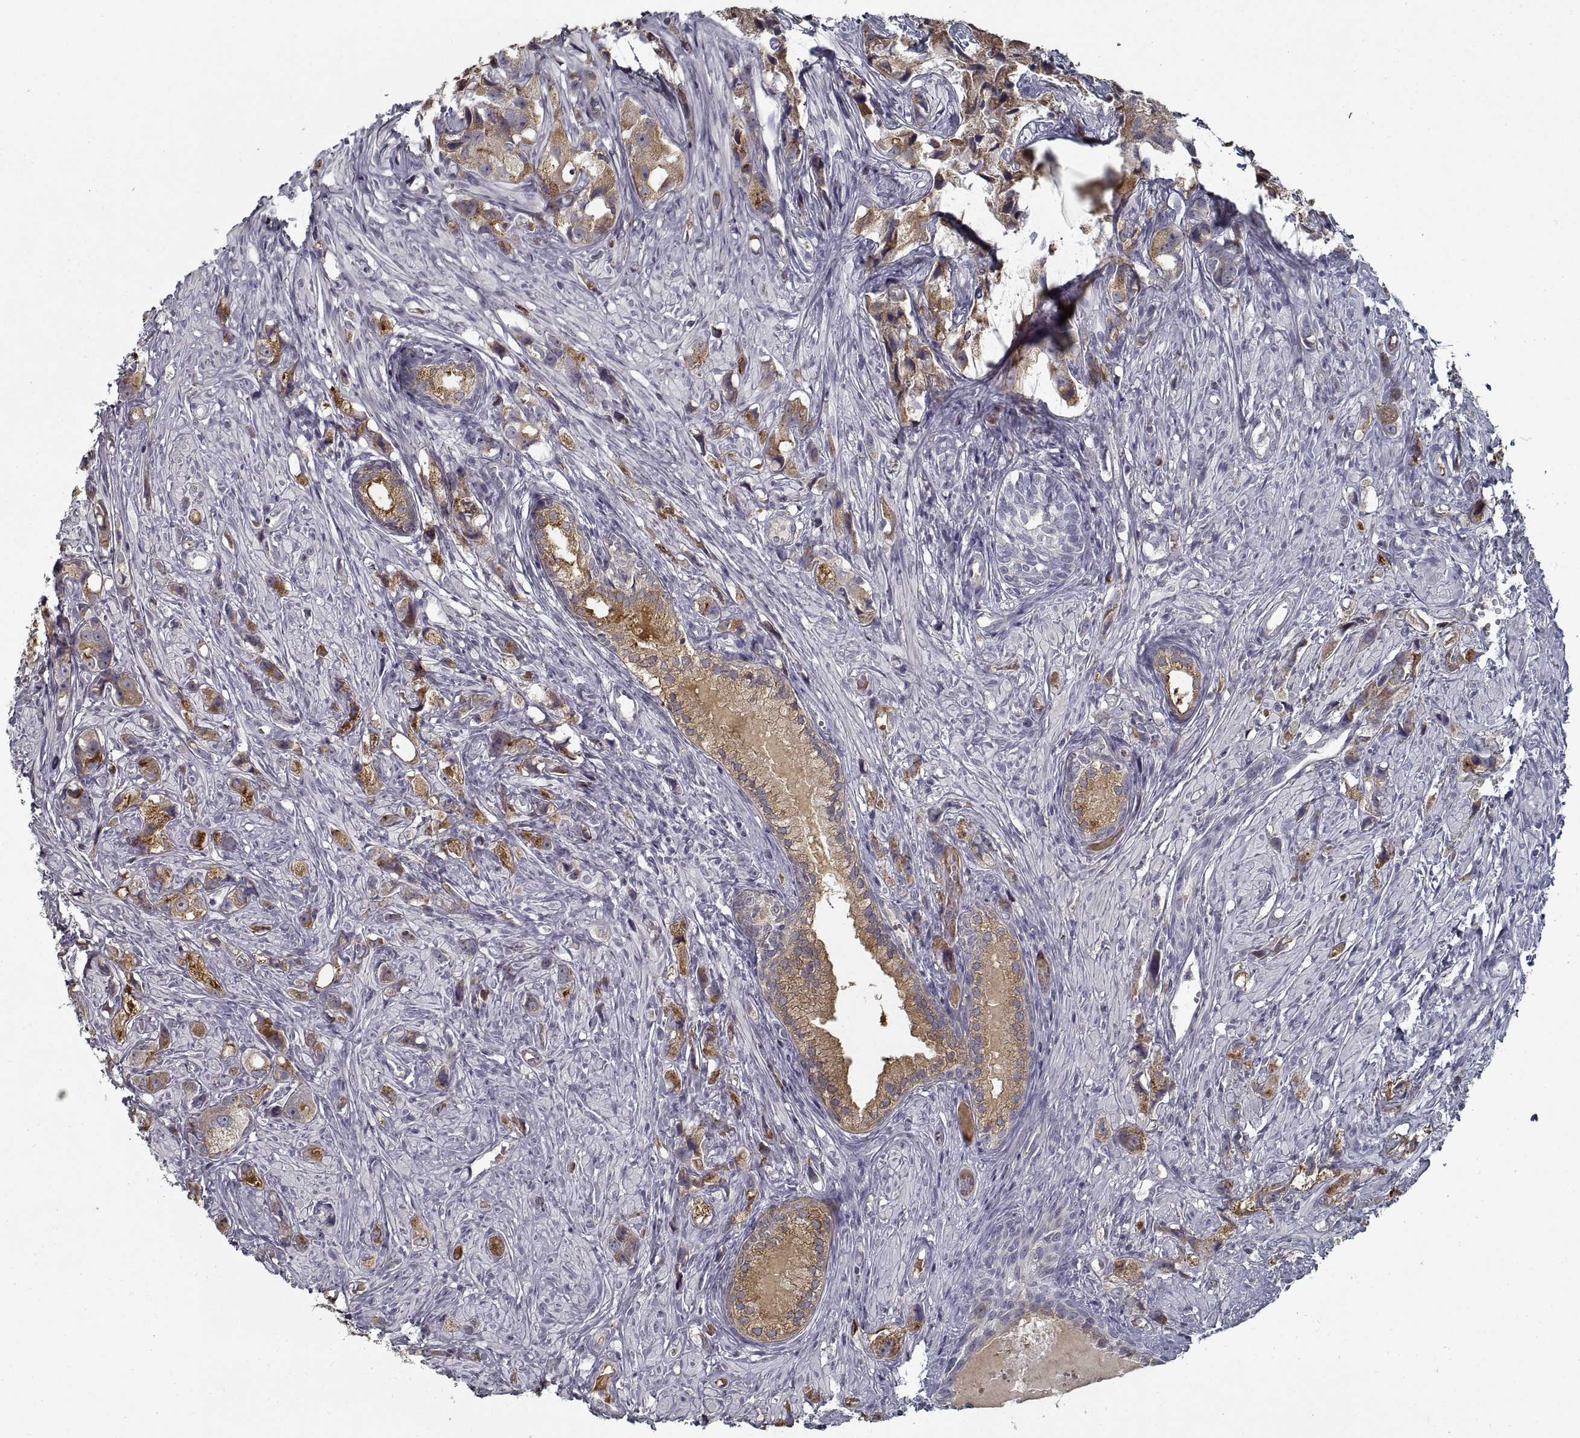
{"staining": {"intensity": "moderate", "quantity": "<25%", "location": "cytoplasmic/membranous"}, "tissue": "prostate cancer", "cell_type": "Tumor cells", "image_type": "cancer", "snomed": [{"axis": "morphology", "description": "Adenocarcinoma, High grade"}, {"axis": "topography", "description": "Prostate"}], "caption": "Human prostate cancer stained with a protein marker shows moderate staining in tumor cells.", "gene": "GAD2", "patient": {"sex": "male", "age": 75}}